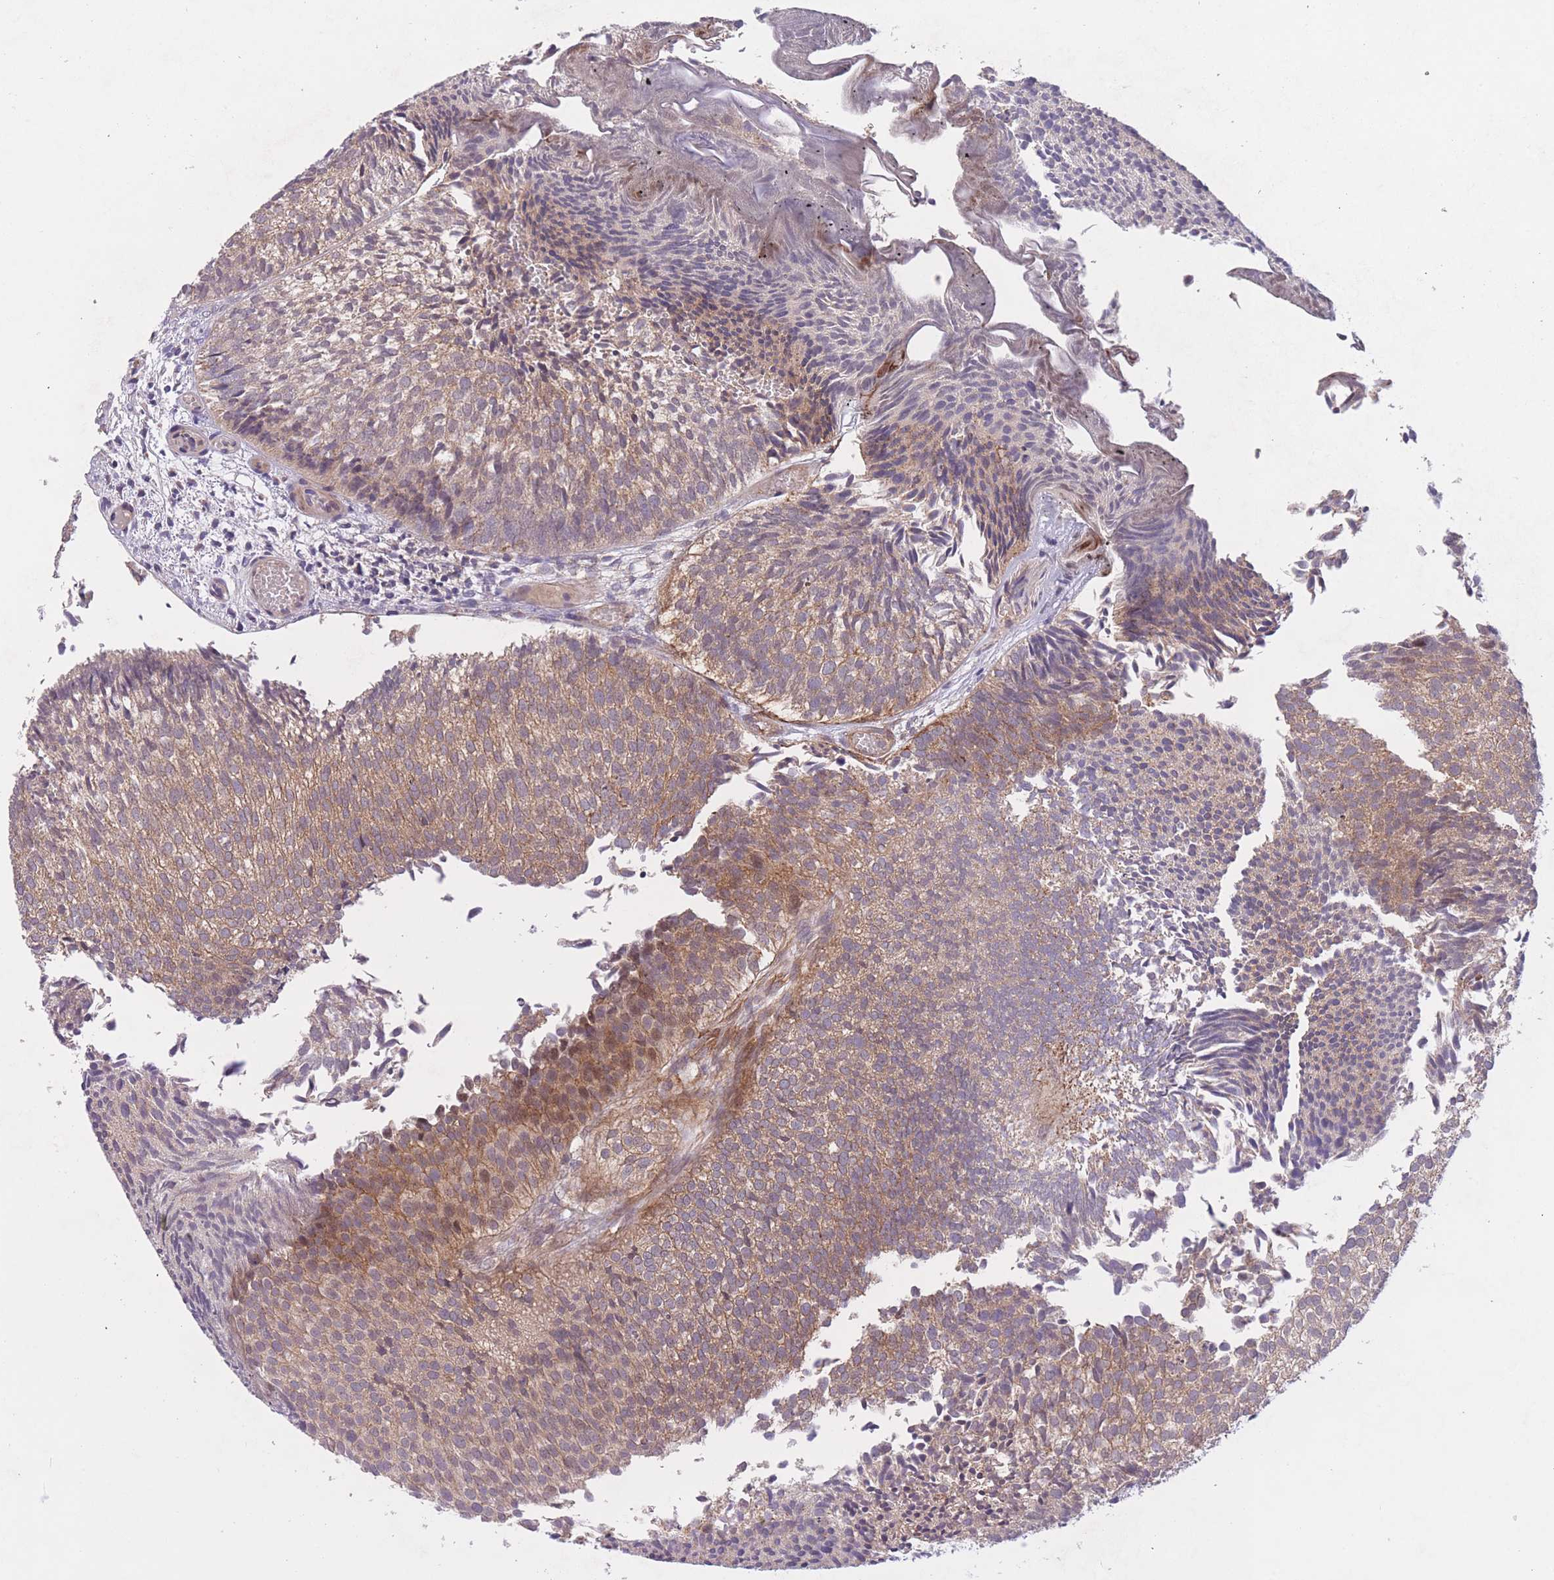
{"staining": {"intensity": "moderate", "quantity": ">75%", "location": "cytoplasmic/membranous"}, "tissue": "urothelial cancer", "cell_type": "Tumor cells", "image_type": "cancer", "snomed": [{"axis": "morphology", "description": "Urothelial carcinoma, Low grade"}, {"axis": "topography", "description": "Urinary bladder"}], "caption": "The micrograph displays a brown stain indicating the presence of a protein in the cytoplasmic/membranous of tumor cells in low-grade urothelial carcinoma. (DAB IHC with brightfield microscopy, high magnification).", "gene": "FUT5", "patient": {"sex": "male", "age": 84}}